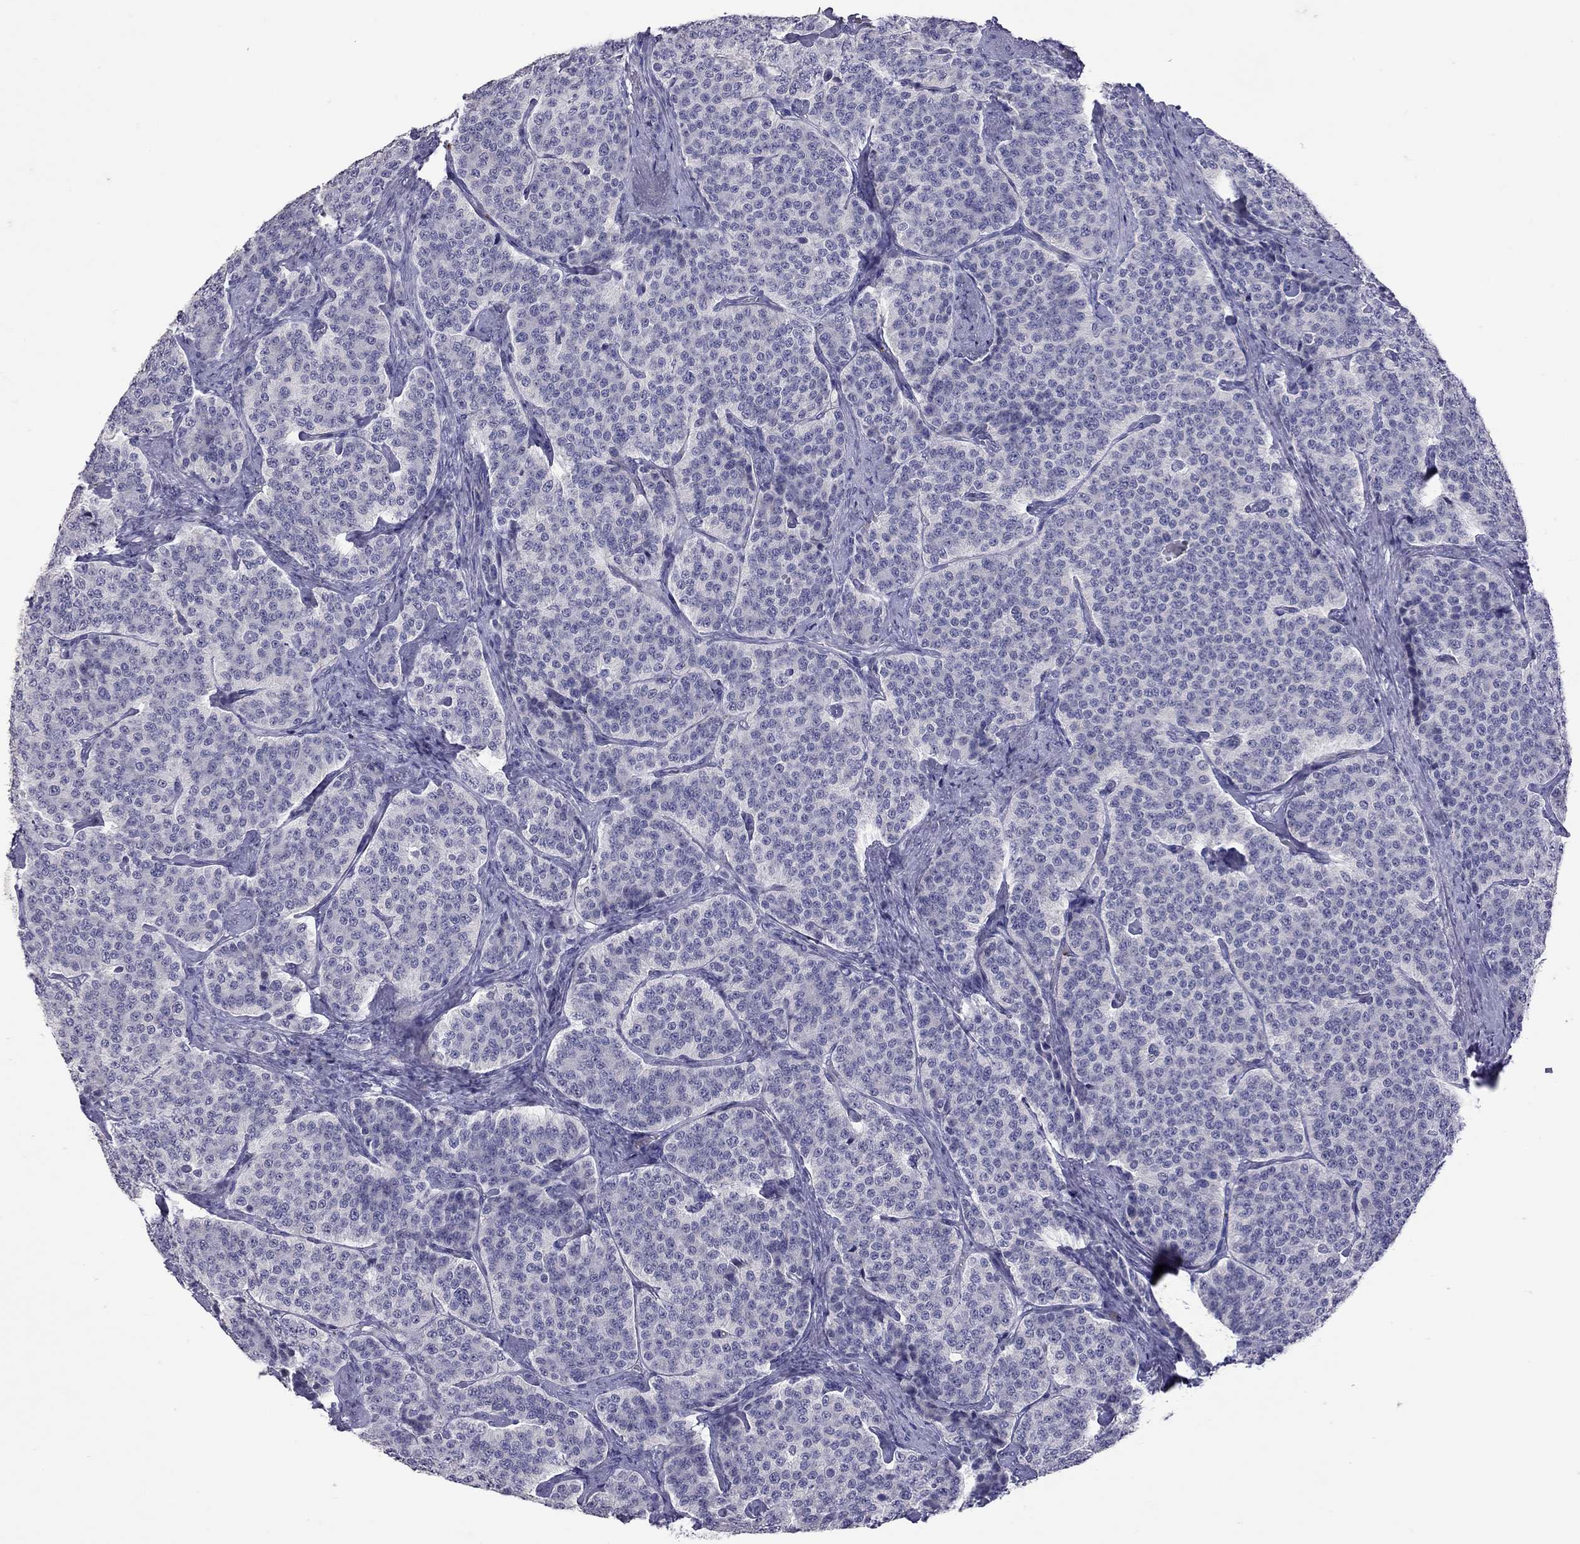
{"staining": {"intensity": "negative", "quantity": "none", "location": "none"}, "tissue": "carcinoid", "cell_type": "Tumor cells", "image_type": "cancer", "snomed": [{"axis": "morphology", "description": "Carcinoid, malignant, NOS"}, {"axis": "topography", "description": "Small intestine"}], "caption": "This is a histopathology image of IHC staining of carcinoid (malignant), which shows no positivity in tumor cells.", "gene": "SLAMF1", "patient": {"sex": "female", "age": 58}}